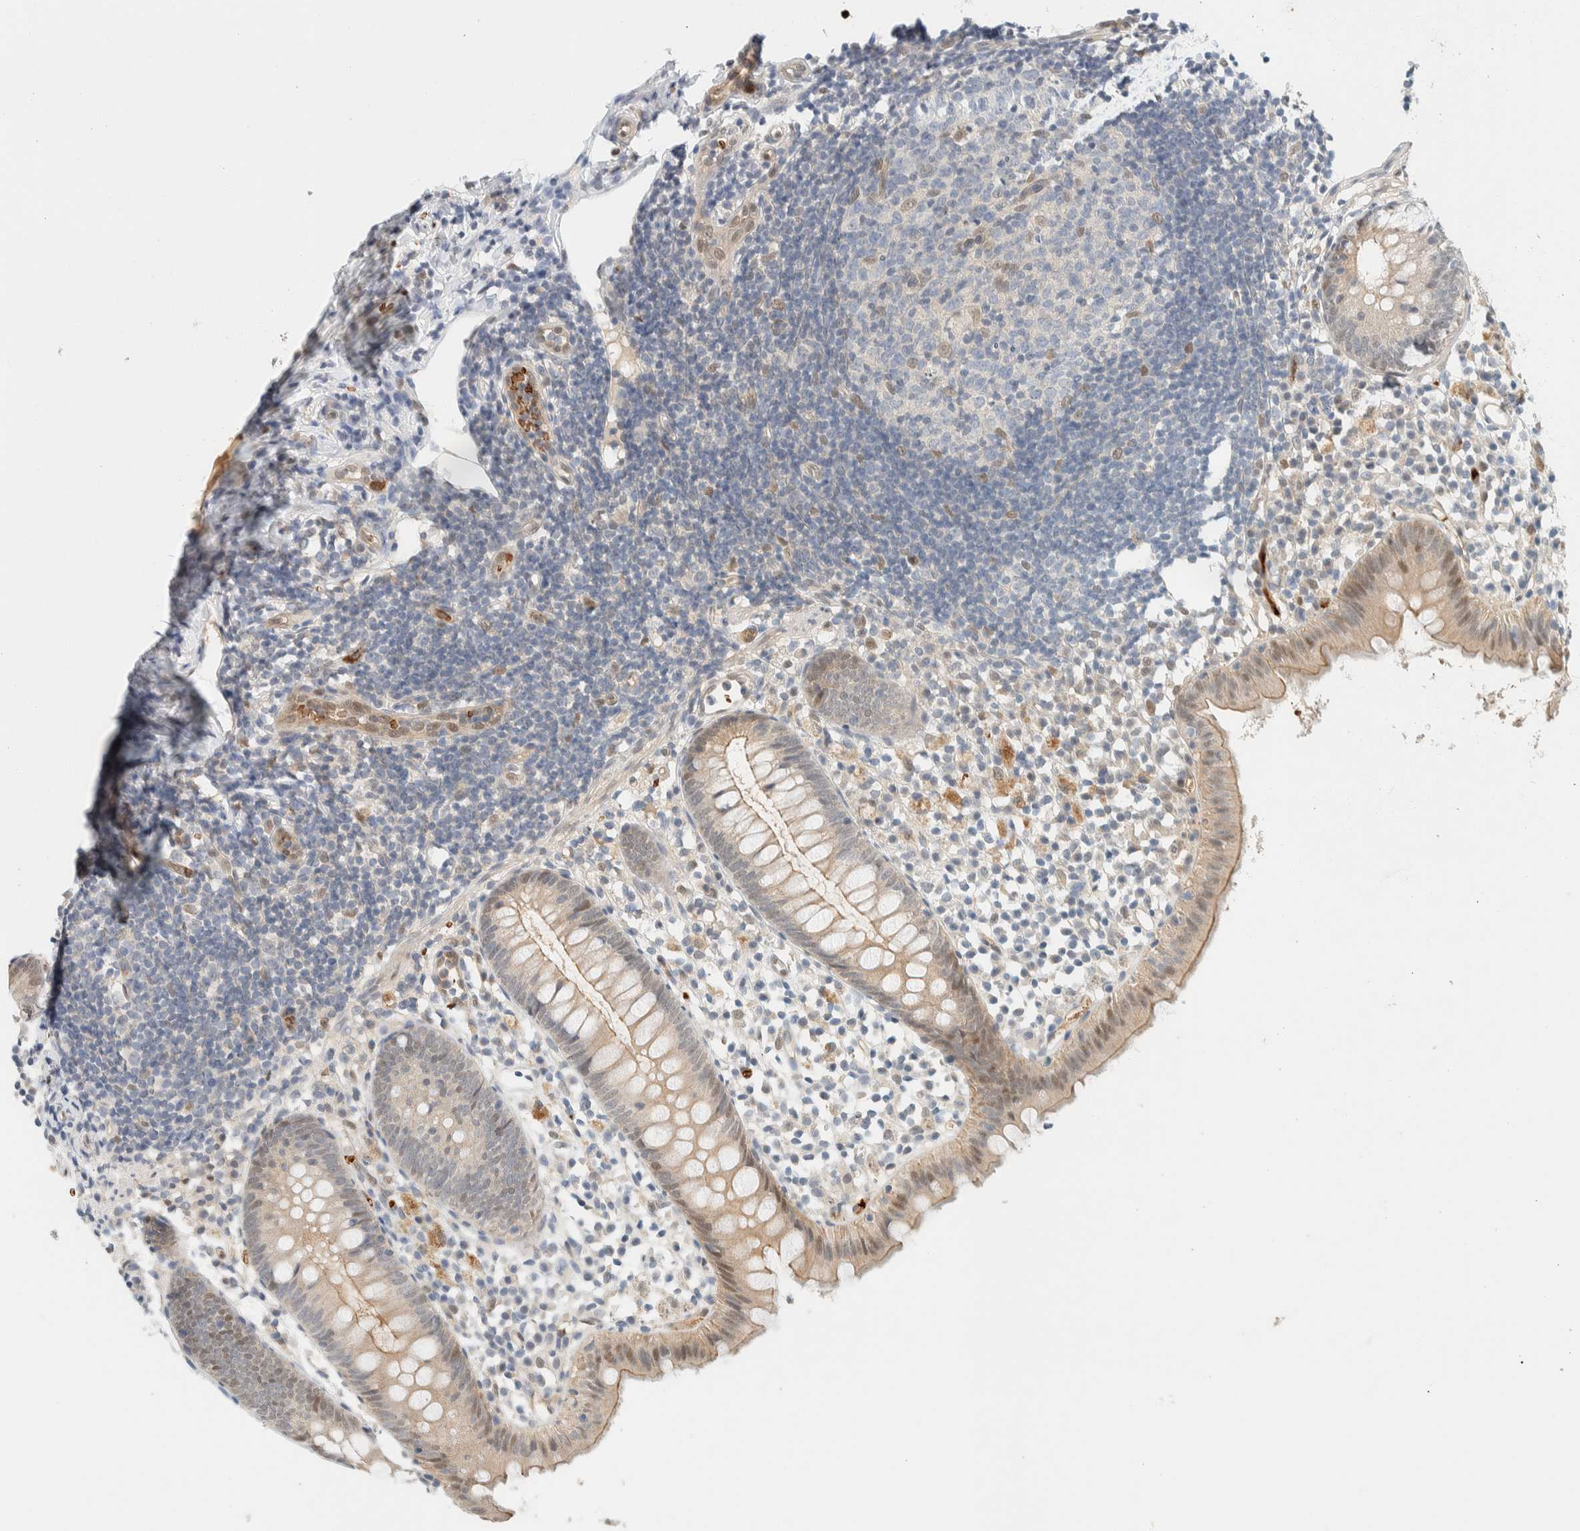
{"staining": {"intensity": "weak", "quantity": ">75%", "location": "cytoplasmic/membranous,nuclear"}, "tissue": "appendix", "cell_type": "Glandular cells", "image_type": "normal", "snomed": [{"axis": "morphology", "description": "Normal tissue, NOS"}, {"axis": "topography", "description": "Appendix"}], "caption": "Normal appendix displays weak cytoplasmic/membranous,nuclear positivity in approximately >75% of glandular cells, visualized by immunohistochemistry. (DAB = brown stain, brightfield microscopy at high magnification).", "gene": "TSTD2", "patient": {"sex": "female", "age": 20}}